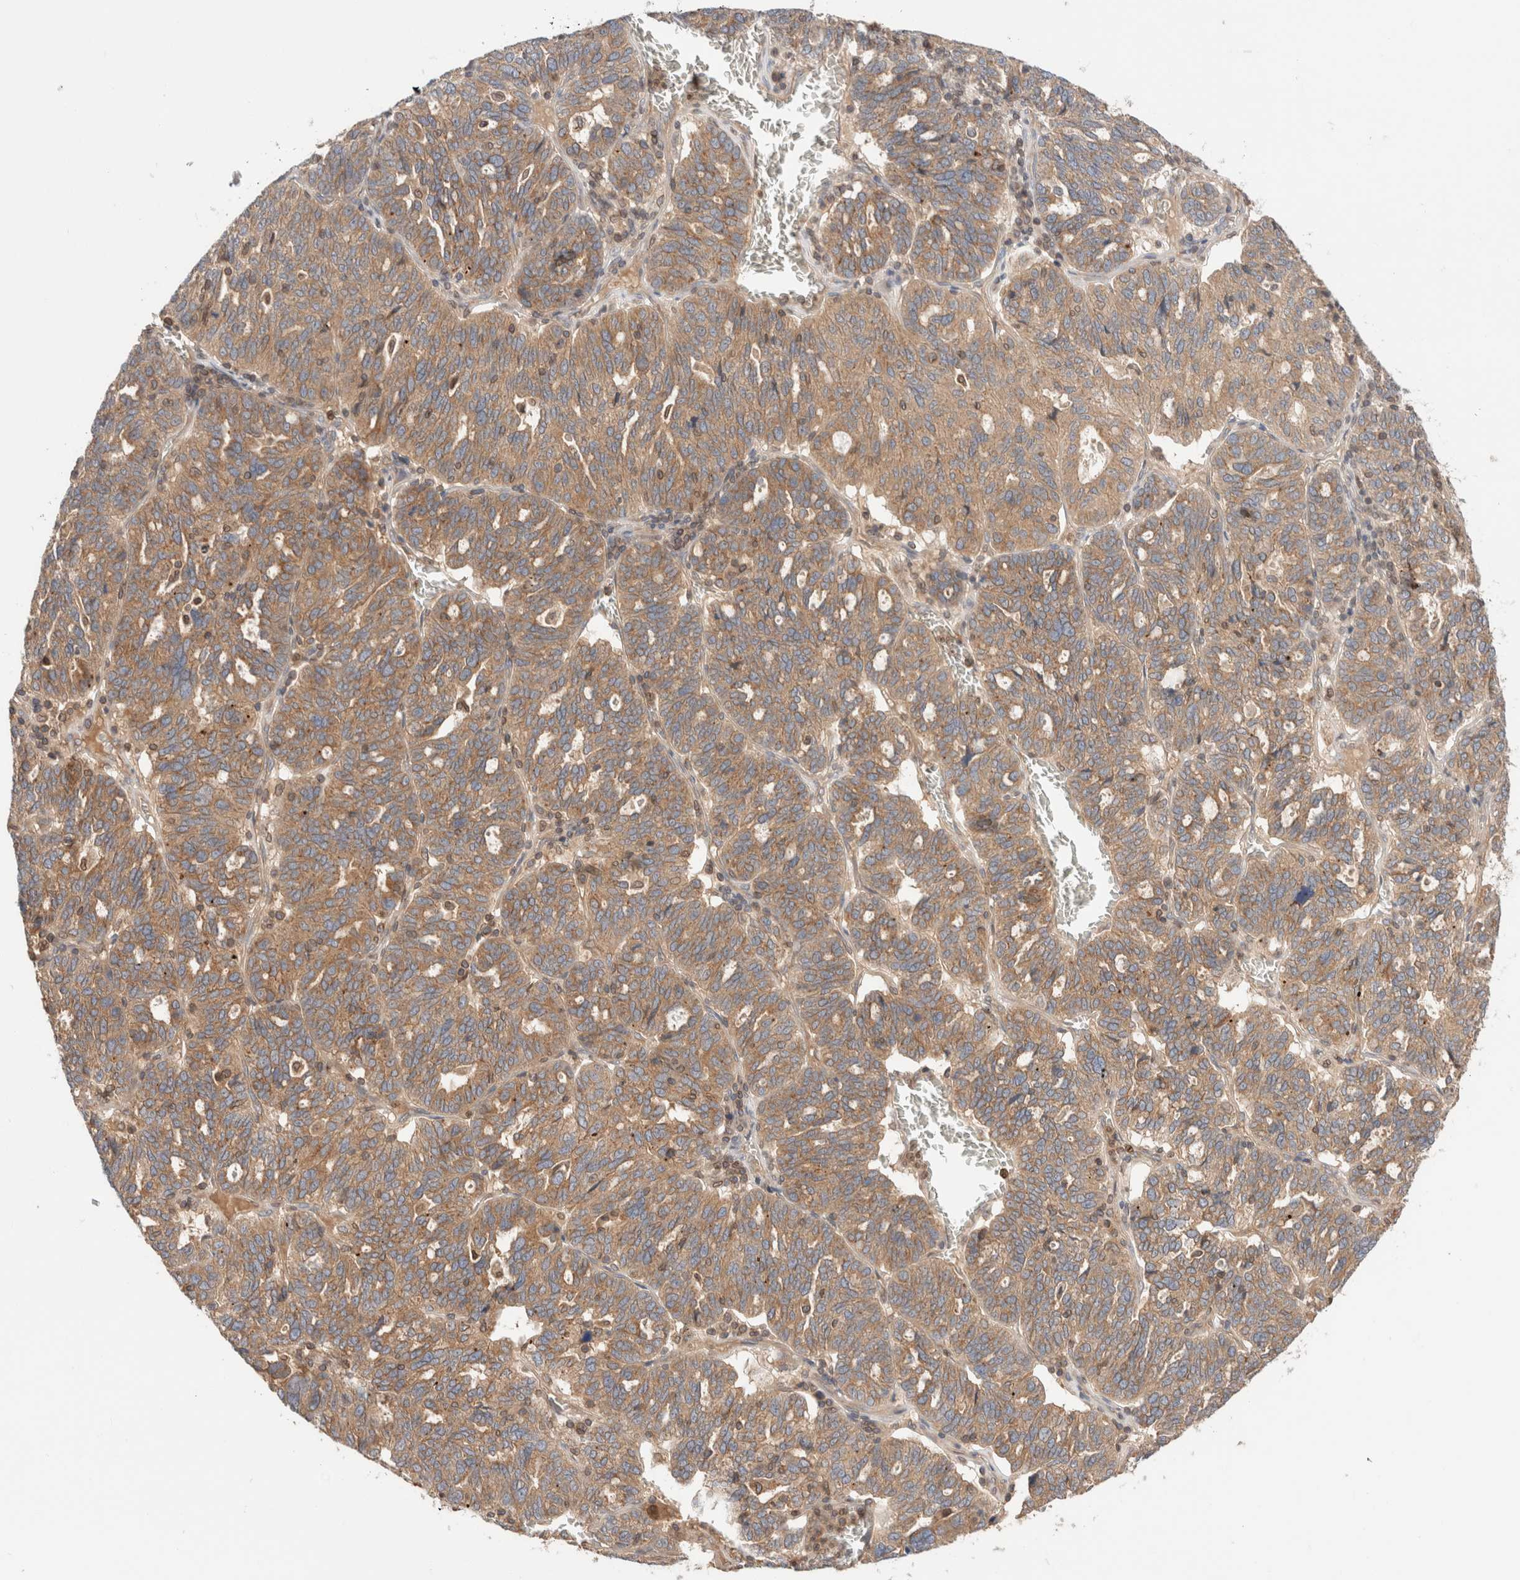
{"staining": {"intensity": "moderate", "quantity": ">75%", "location": "cytoplasmic/membranous"}, "tissue": "ovarian cancer", "cell_type": "Tumor cells", "image_type": "cancer", "snomed": [{"axis": "morphology", "description": "Cystadenocarcinoma, serous, NOS"}, {"axis": "topography", "description": "Ovary"}], "caption": "Protein expression analysis of human serous cystadenocarcinoma (ovarian) reveals moderate cytoplasmic/membranous expression in about >75% of tumor cells.", "gene": "SIKE1", "patient": {"sex": "female", "age": 59}}